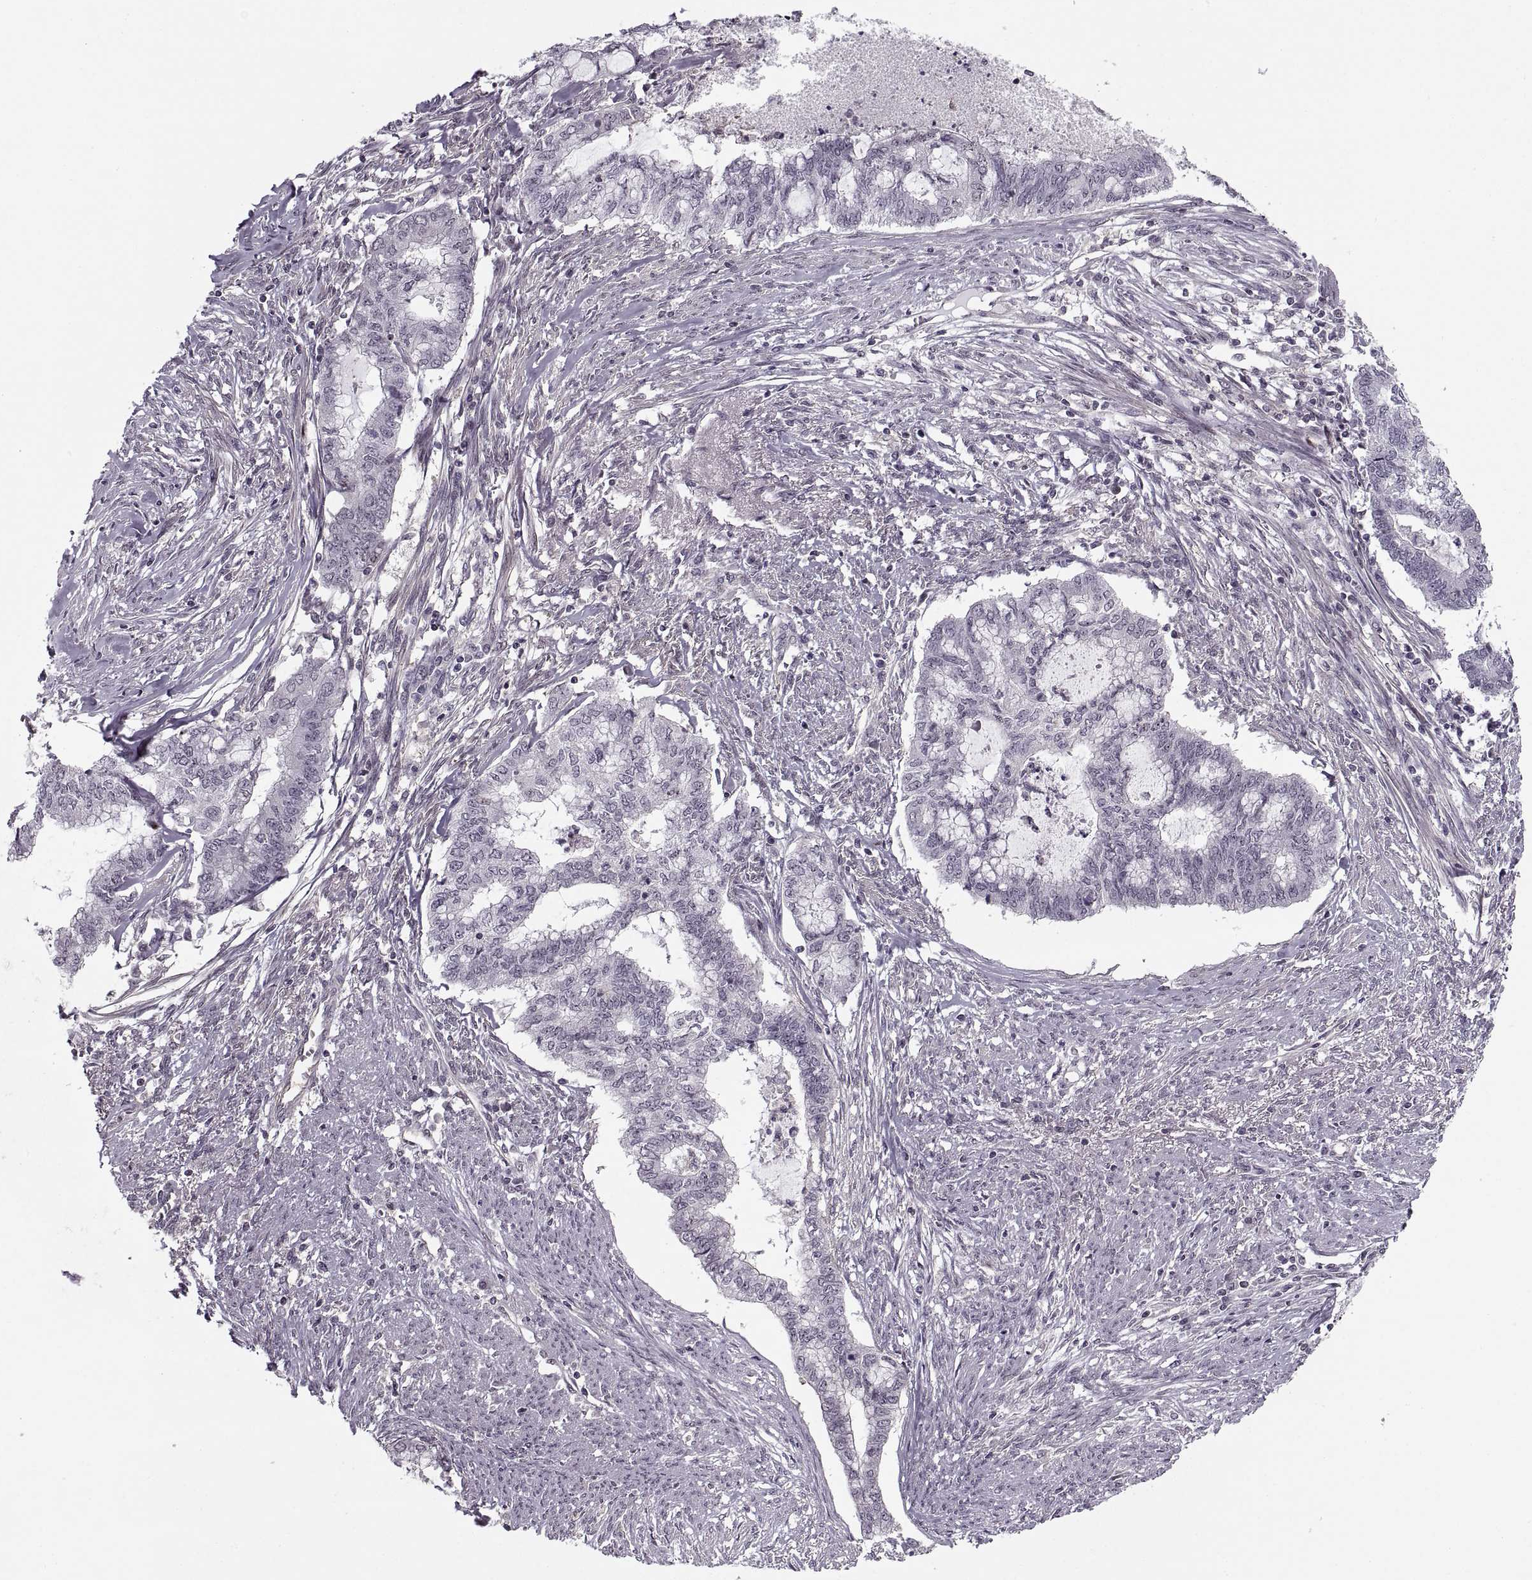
{"staining": {"intensity": "negative", "quantity": "none", "location": "none"}, "tissue": "endometrial cancer", "cell_type": "Tumor cells", "image_type": "cancer", "snomed": [{"axis": "morphology", "description": "Adenocarcinoma, NOS"}, {"axis": "topography", "description": "Endometrium"}], "caption": "DAB immunohistochemical staining of adenocarcinoma (endometrial) reveals no significant expression in tumor cells.", "gene": "LUZP2", "patient": {"sex": "female", "age": 79}}